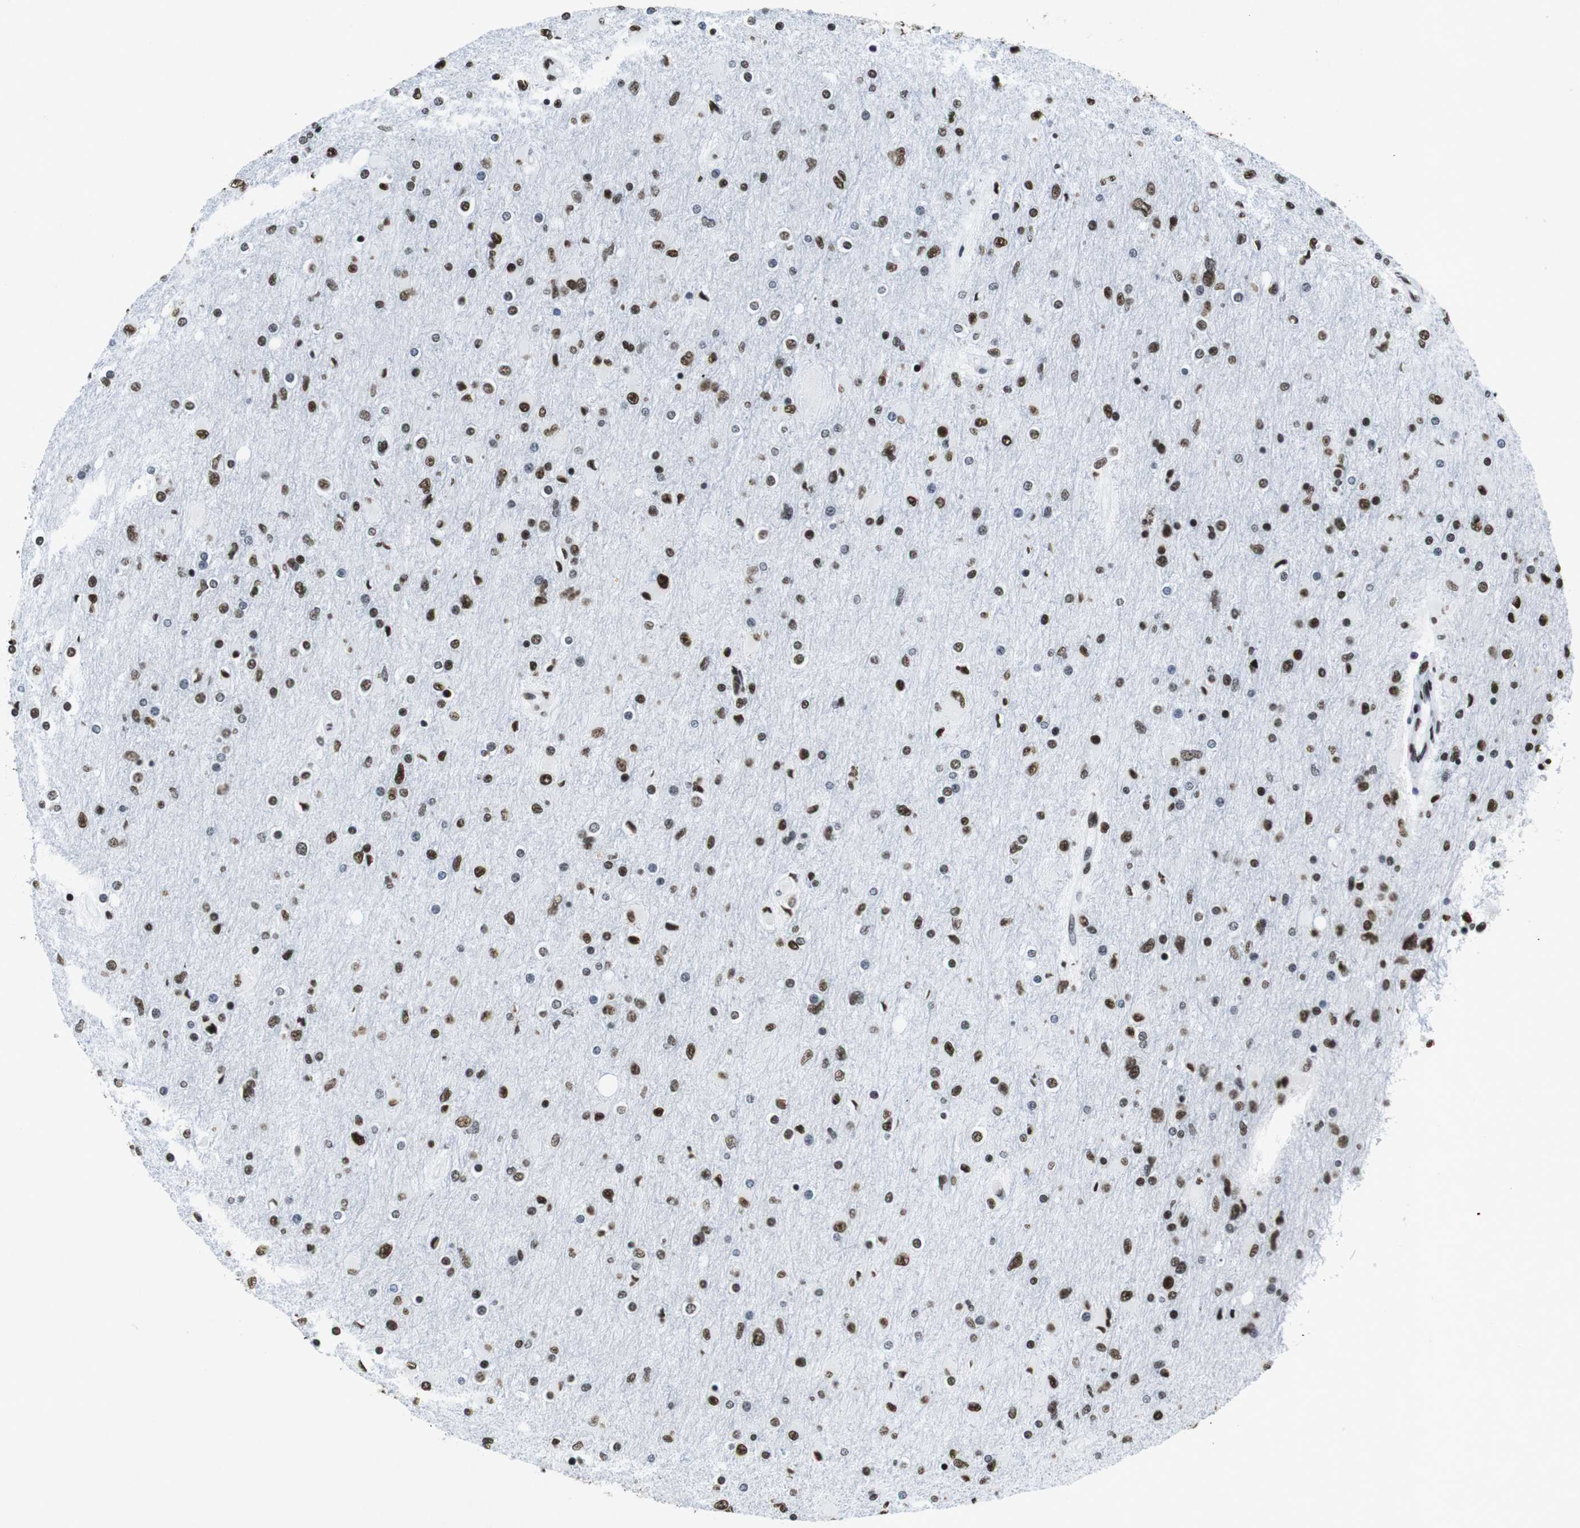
{"staining": {"intensity": "moderate", "quantity": "25%-75%", "location": "nuclear"}, "tissue": "glioma", "cell_type": "Tumor cells", "image_type": "cancer", "snomed": [{"axis": "morphology", "description": "Glioma, malignant, High grade"}, {"axis": "topography", "description": "Cerebral cortex"}], "caption": "Tumor cells show medium levels of moderate nuclear positivity in about 25%-75% of cells in human glioma. Nuclei are stained in blue.", "gene": "CITED2", "patient": {"sex": "female", "age": 36}}